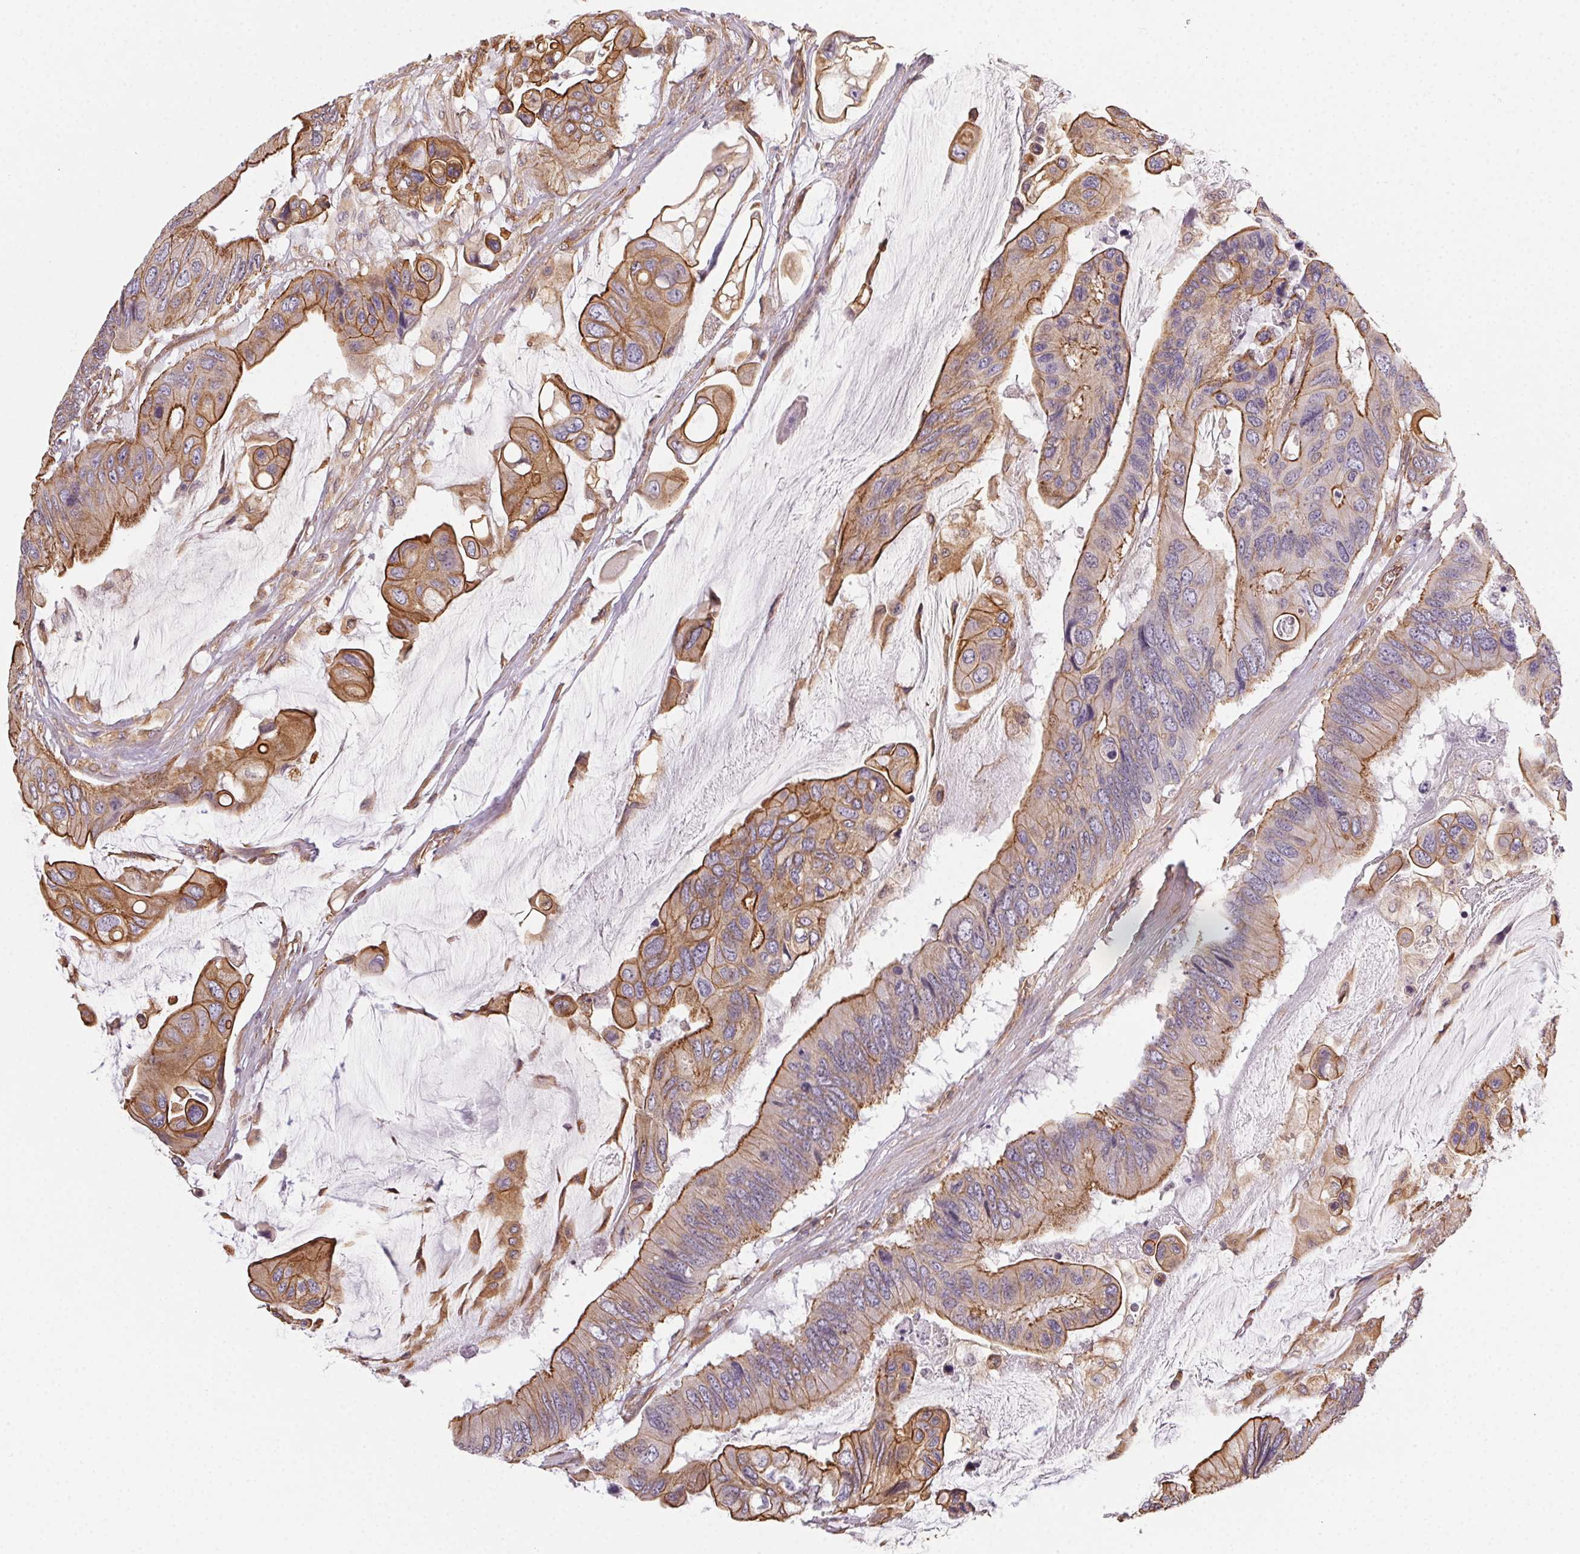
{"staining": {"intensity": "moderate", "quantity": "25%-75%", "location": "cytoplasmic/membranous"}, "tissue": "colorectal cancer", "cell_type": "Tumor cells", "image_type": "cancer", "snomed": [{"axis": "morphology", "description": "Adenocarcinoma, NOS"}, {"axis": "topography", "description": "Rectum"}], "caption": "A brown stain labels moderate cytoplasmic/membranous positivity of a protein in human colorectal cancer tumor cells.", "gene": "PLA2G4F", "patient": {"sex": "male", "age": 63}}